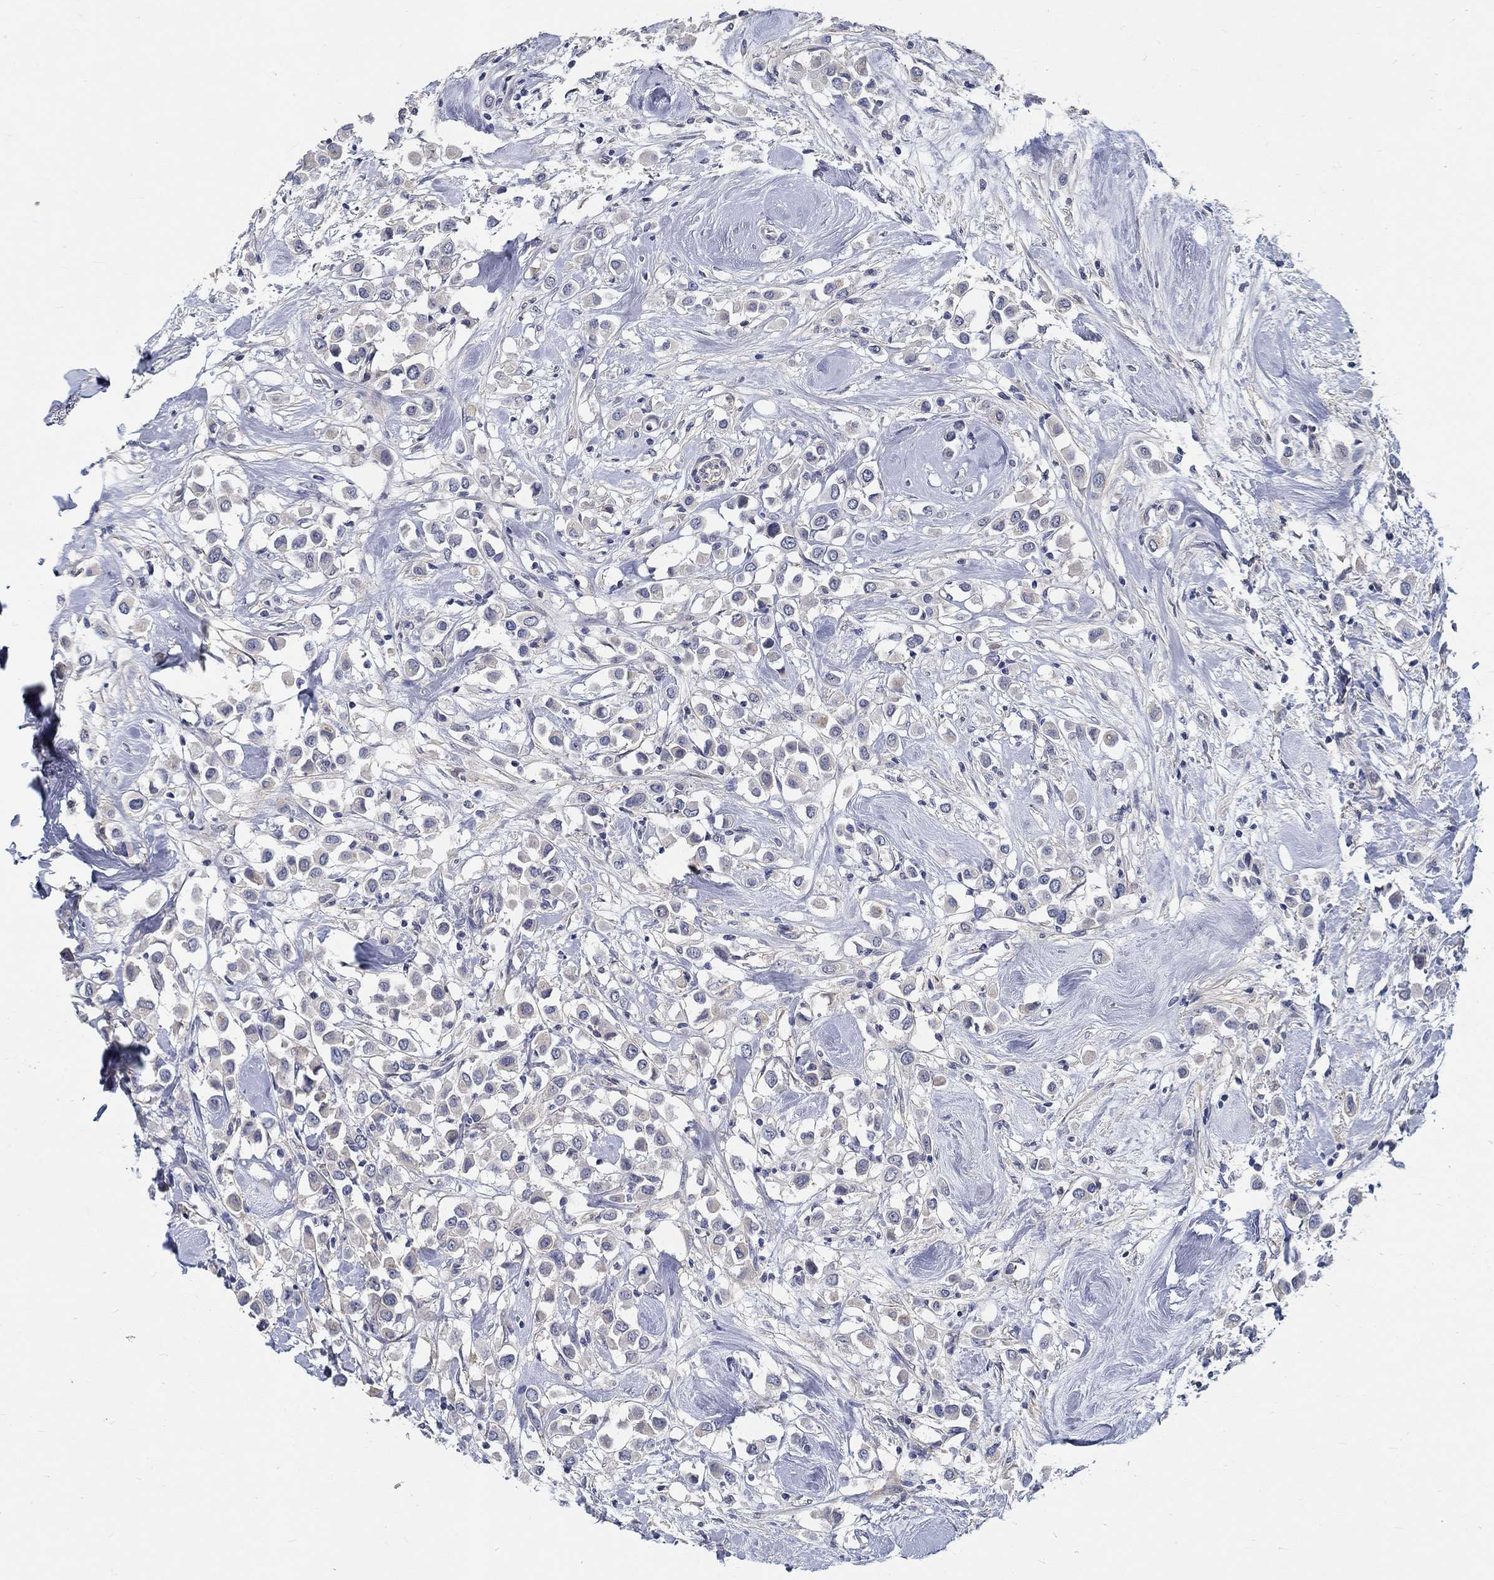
{"staining": {"intensity": "negative", "quantity": "none", "location": "none"}, "tissue": "breast cancer", "cell_type": "Tumor cells", "image_type": "cancer", "snomed": [{"axis": "morphology", "description": "Duct carcinoma"}, {"axis": "topography", "description": "Breast"}], "caption": "DAB immunohistochemical staining of breast intraductal carcinoma exhibits no significant positivity in tumor cells.", "gene": "MYBPC1", "patient": {"sex": "female", "age": 61}}